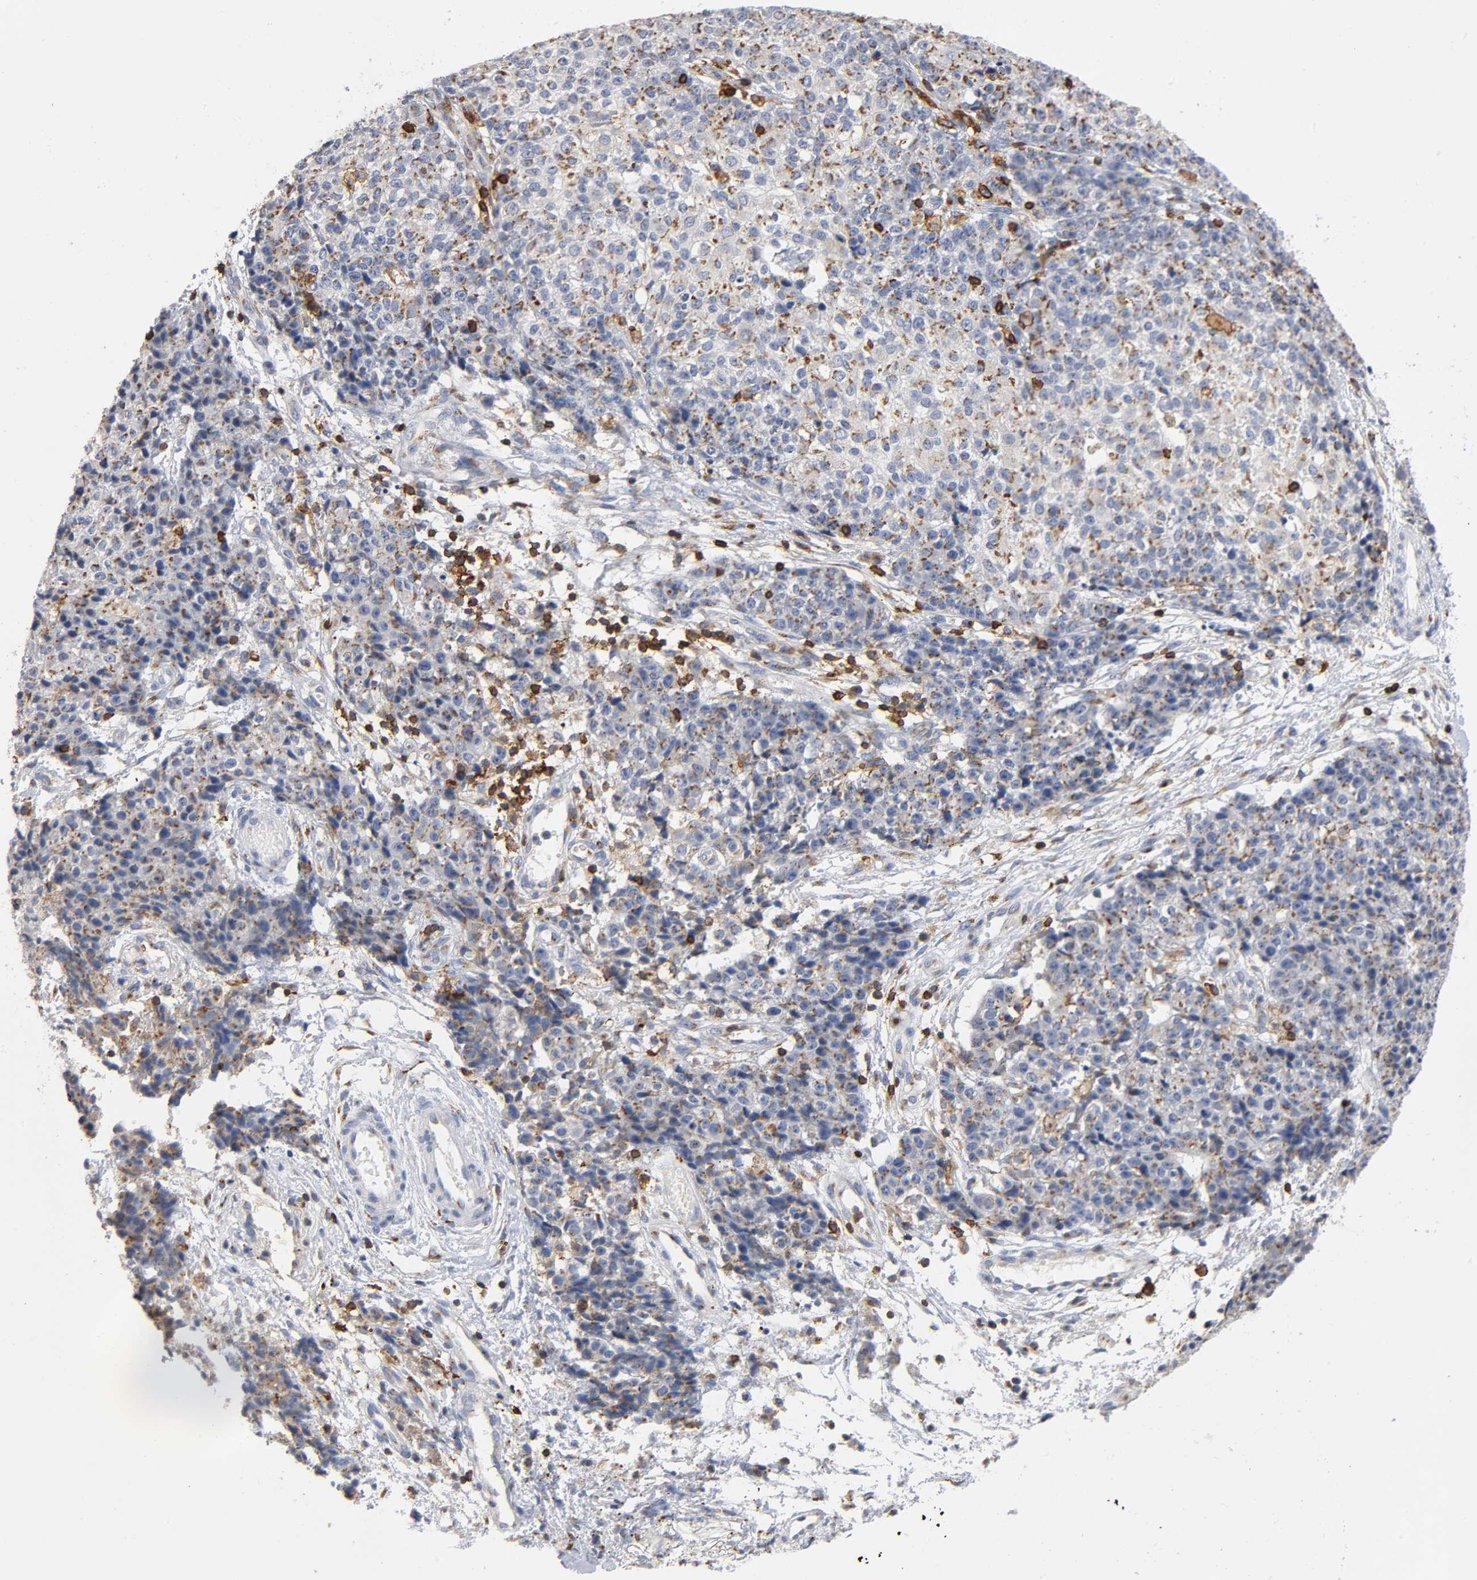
{"staining": {"intensity": "moderate", "quantity": ">75%", "location": "cytoplasmic/membranous"}, "tissue": "ovarian cancer", "cell_type": "Tumor cells", "image_type": "cancer", "snomed": [{"axis": "morphology", "description": "Carcinoma, endometroid"}, {"axis": "topography", "description": "Ovary"}], "caption": "Ovarian cancer (endometroid carcinoma) stained for a protein (brown) shows moderate cytoplasmic/membranous positive staining in approximately >75% of tumor cells.", "gene": "CAPN10", "patient": {"sex": "female", "age": 42}}